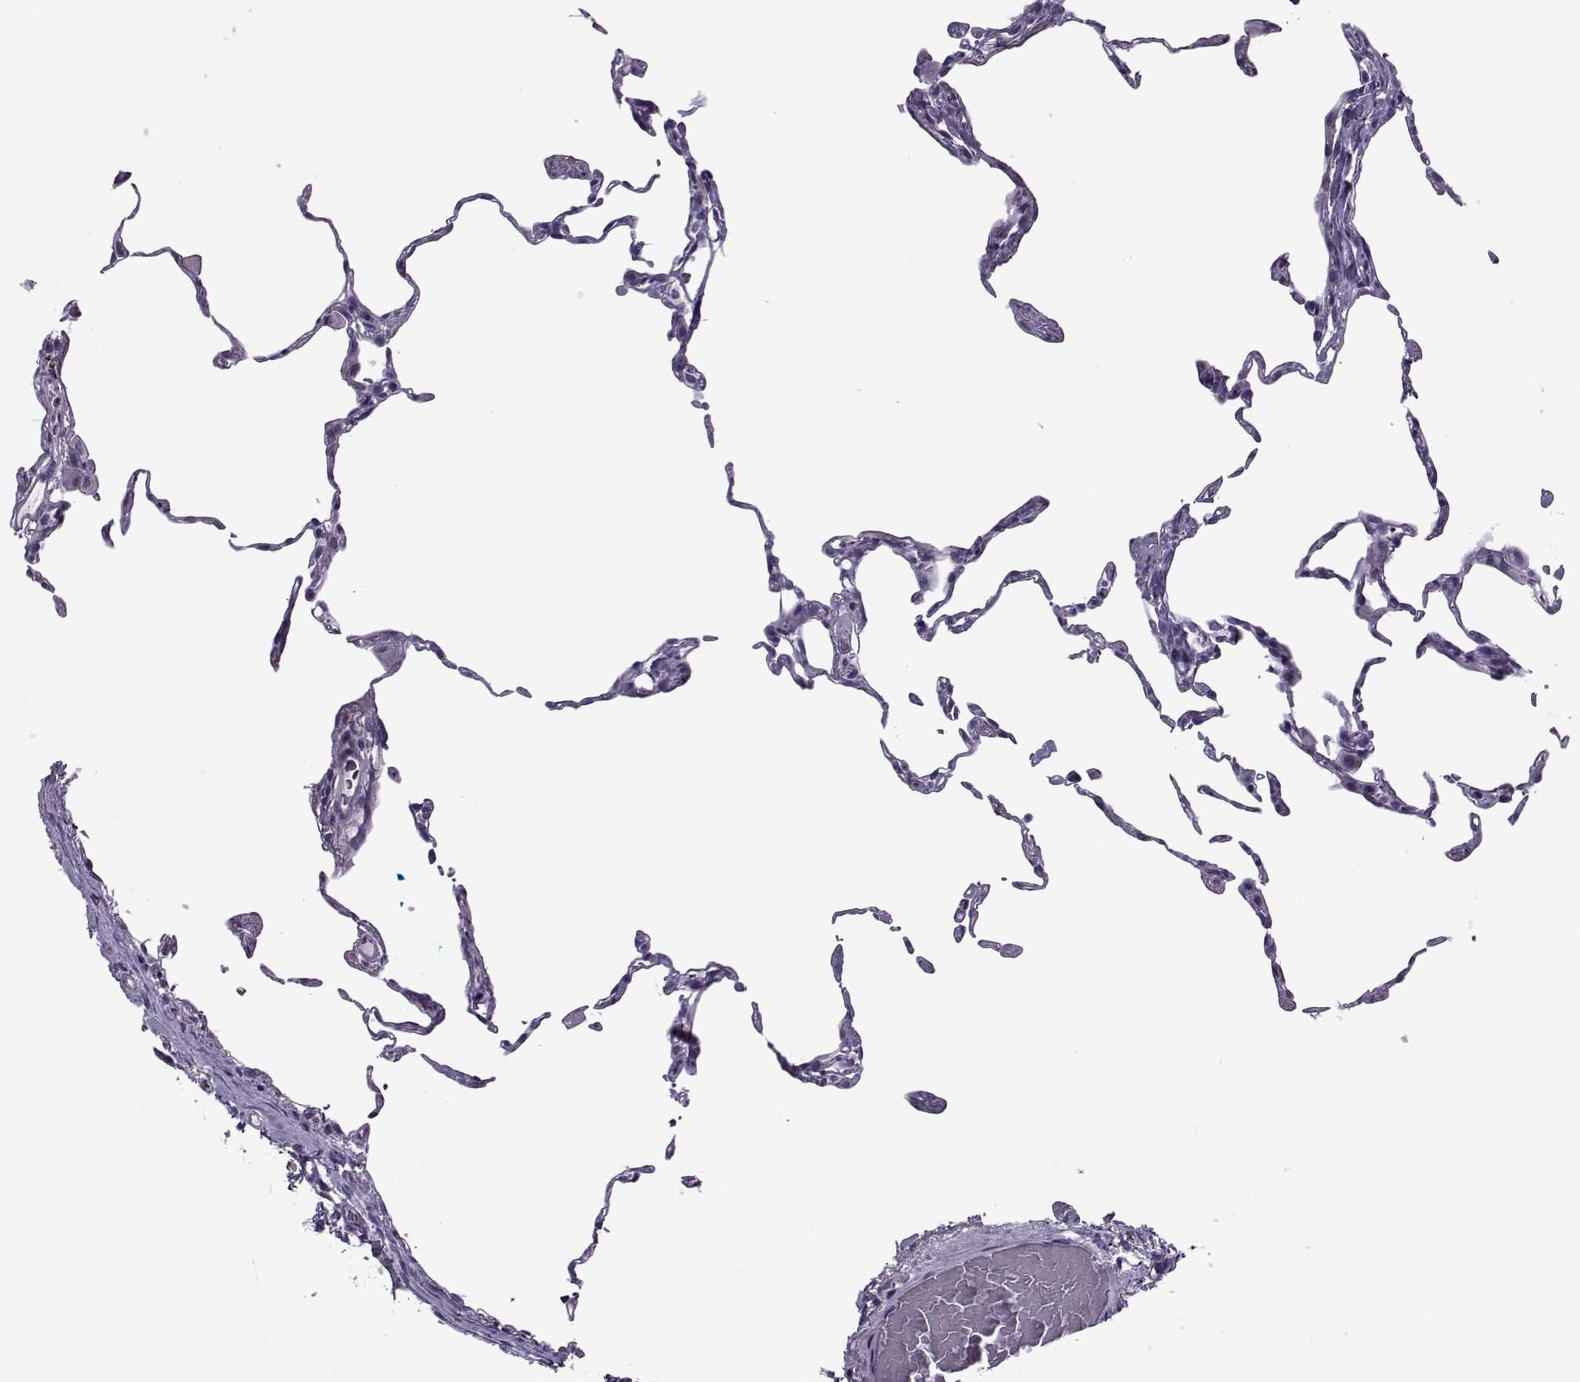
{"staining": {"intensity": "negative", "quantity": "none", "location": "none"}, "tissue": "lung", "cell_type": "Alveolar cells", "image_type": "normal", "snomed": [{"axis": "morphology", "description": "Normal tissue, NOS"}, {"axis": "topography", "description": "Lung"}], "caption": "This photomicrograph is of unremarkable lung stained with immunohistochemistry (IHC) to label a protein in brown with the nuclei are counter-stained blue. There is no expression in alveolar cells.", "gene": "OIP5", "patient": {"sex": "female", "age": 57}}